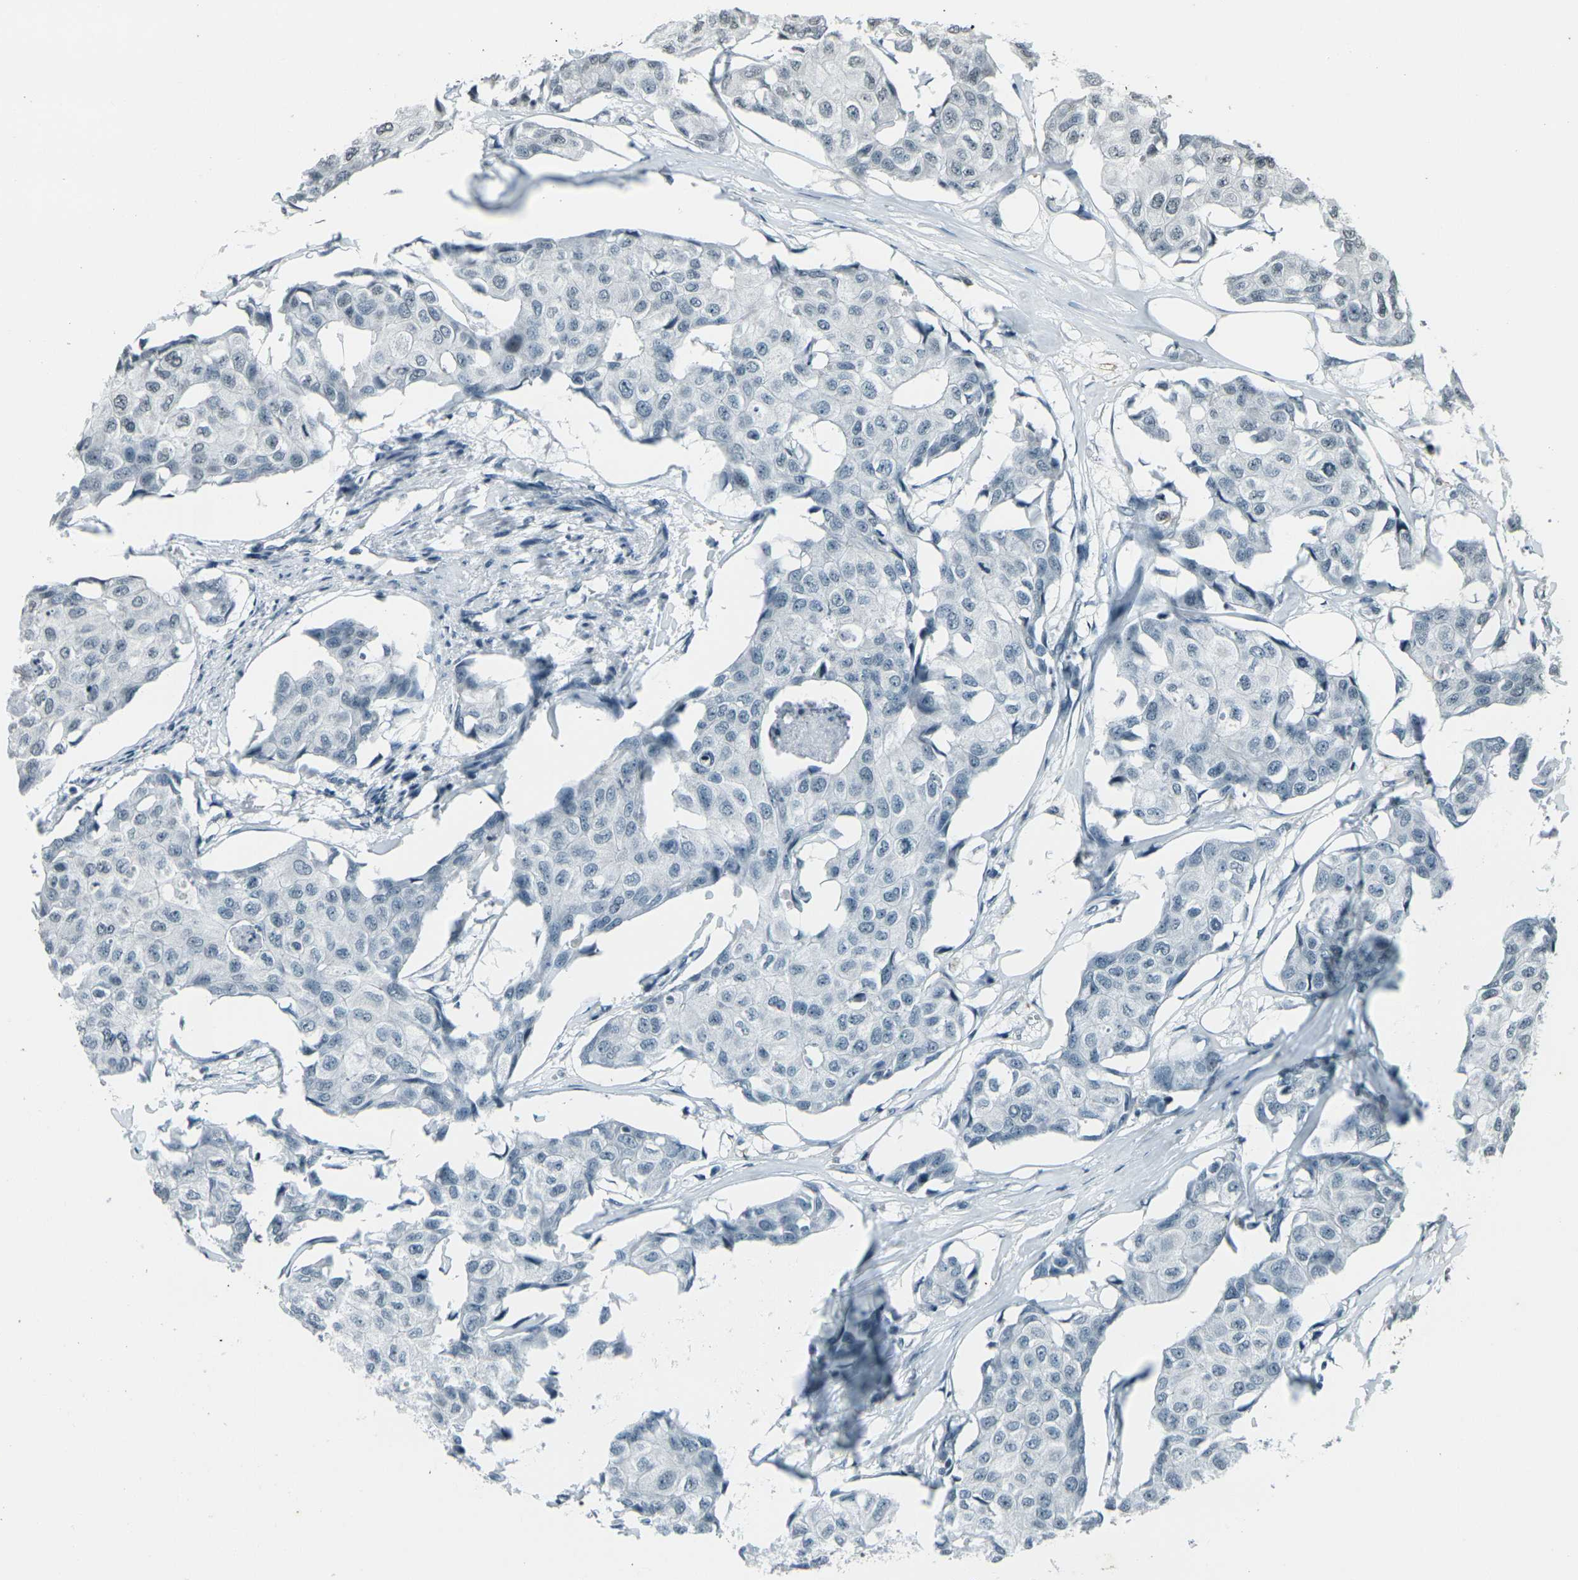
{"staining": {"intensity": "negative", "quantity": "none", "location": "none"}, "tissue": "breast cancer", "cell_type": "Tumor cells", "image_type": "cancer", "snomed": [{"axis": "morphology", "description": "Duct carcinoma"}, {"axis": "topography", "description": "Breast"}], "caption": "Tumor cells are negative for protein expression in human breast cancer (invasive ductal carcinoma).", "gene": "PRPF8", "patient": {"sex": "female", "age": 80}}